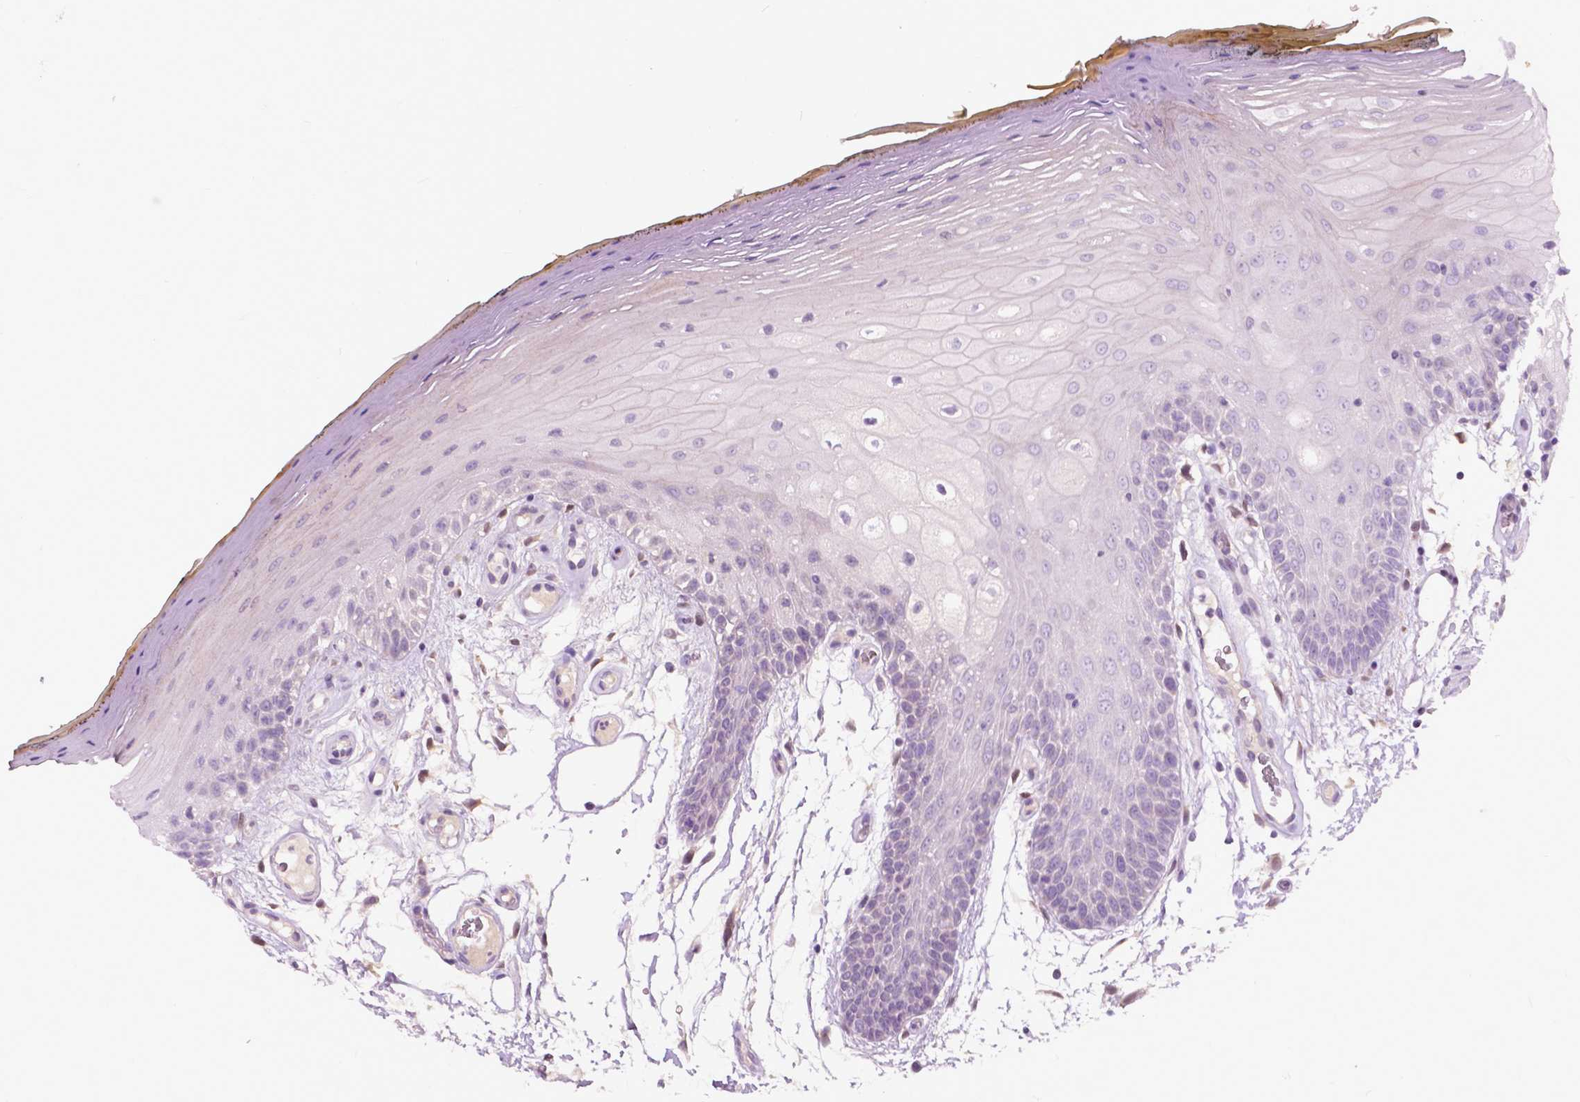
{"staining": {"intensity": "weak", "quantity": "<25%", "location": "cytoplasmic/membranous"}, "tissue": "oral mucosa", "cell_type": "Squamous epithelial cells", "image_type": "normal", "snomed": [{"axis": "morphology", "description": "Normal tissue, NOS"}, {"axis": "morphology", "description": "Squamous cell carcinoma, NOS"}, {"axis": "topography", "description": "Oral tissue"}, {"axis": "topography", "description": "Head-Neck"}], "caption": "Photomicrograph shows no significant protein staining in squamous epithelial cells of benign oral mucosa.", "gene": "GPR37", "patient": {"sex": "male", "age": 52}}